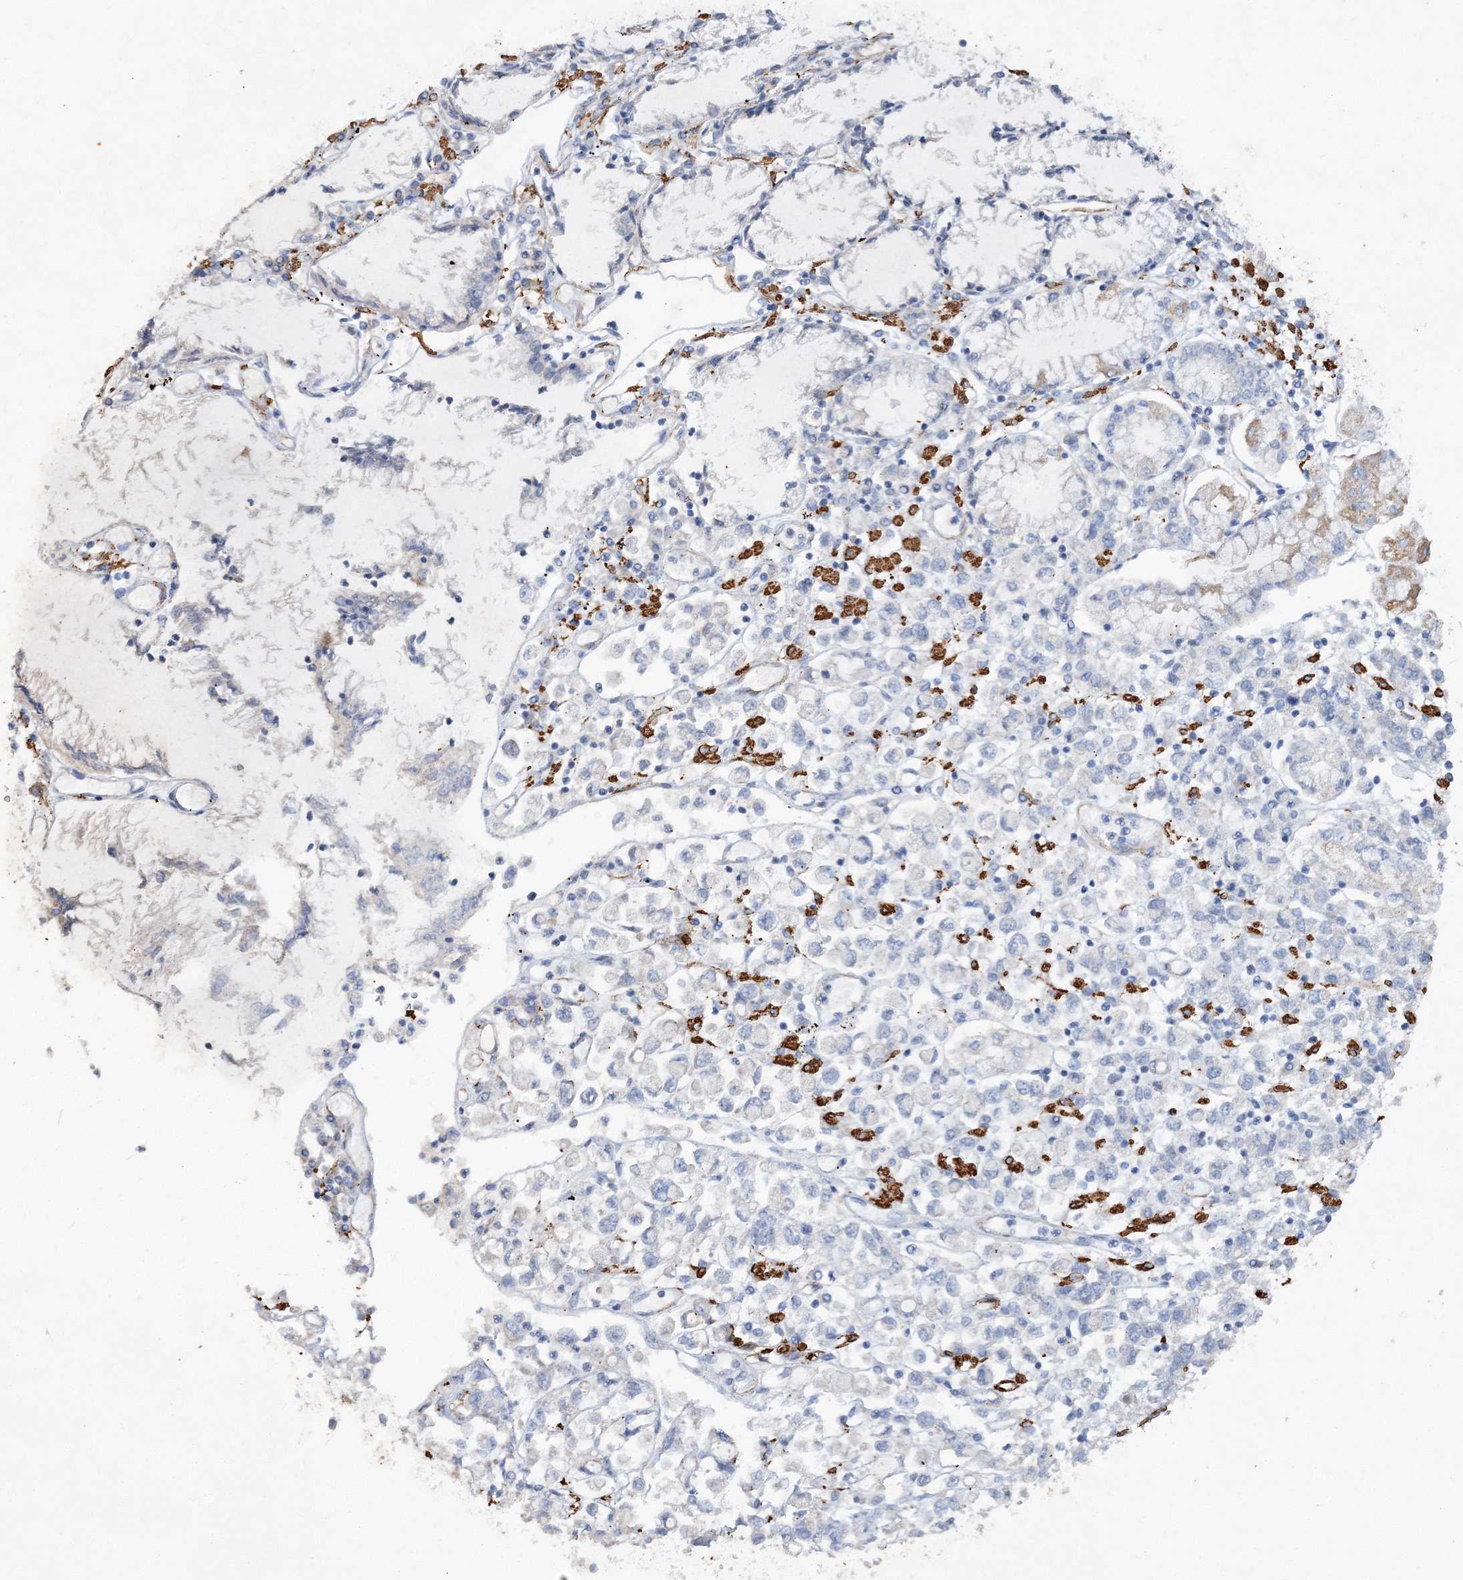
{"staining": {"intensity": "negative", "quantity": "none", "location": "none"}, "tissue": "stomach cancer", "cell_type": "Tumor cells", "image_type": "cancer", "snomed": [{"axis": "morphology", "description": "Adenocarcinoma, NOS"}, {"axis": "topography", "description": "Stomach"}], "caption": "An IHC histopathology image of stomach cancer (adenocarcinoma) is shown. There is no staining in tumor cells of stomach cancer (adenocarcinoma).", "gene": "RTN2", "patient": {"sex": "female", "age": 76}}